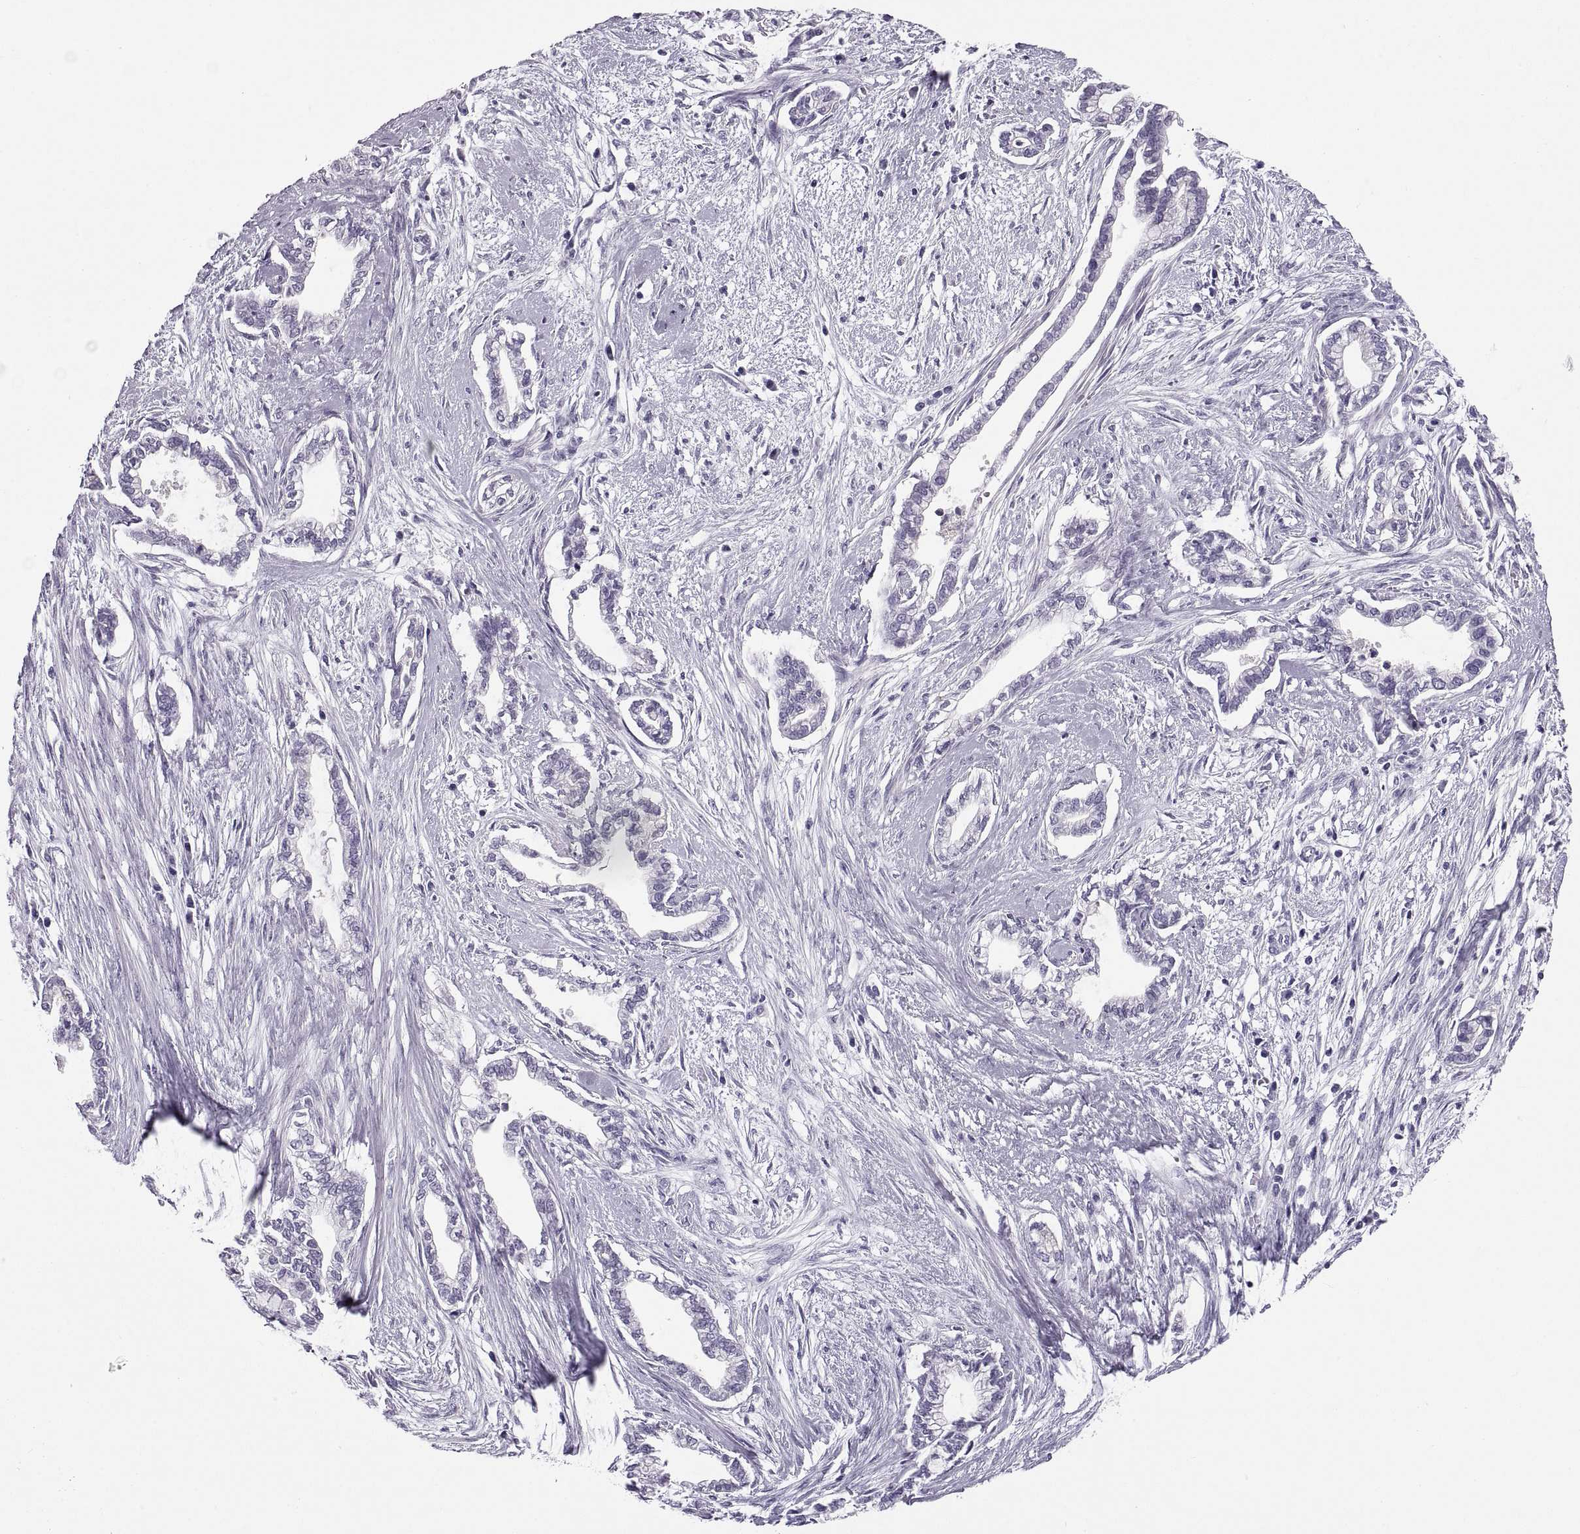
{"staining": {"intensity": "negative", "quantity": "none", "location": "none"}, "tissue": "cervical cancer", "cell_type": "Tumor cells", "image_type": "cancer", "snomed": [{"axis": "morphology", "description": "Adenocarcinoma, NOS"}, {"axis": "topography", "description": "Cervix"}], "caption": "Immunohistochemistry photomicrograph of cervical cancer stained for a protein (brown), which displays no expression in tumor cells.", "gene": "QRICH2", "patient": {"sex": "female", "age": 62}}